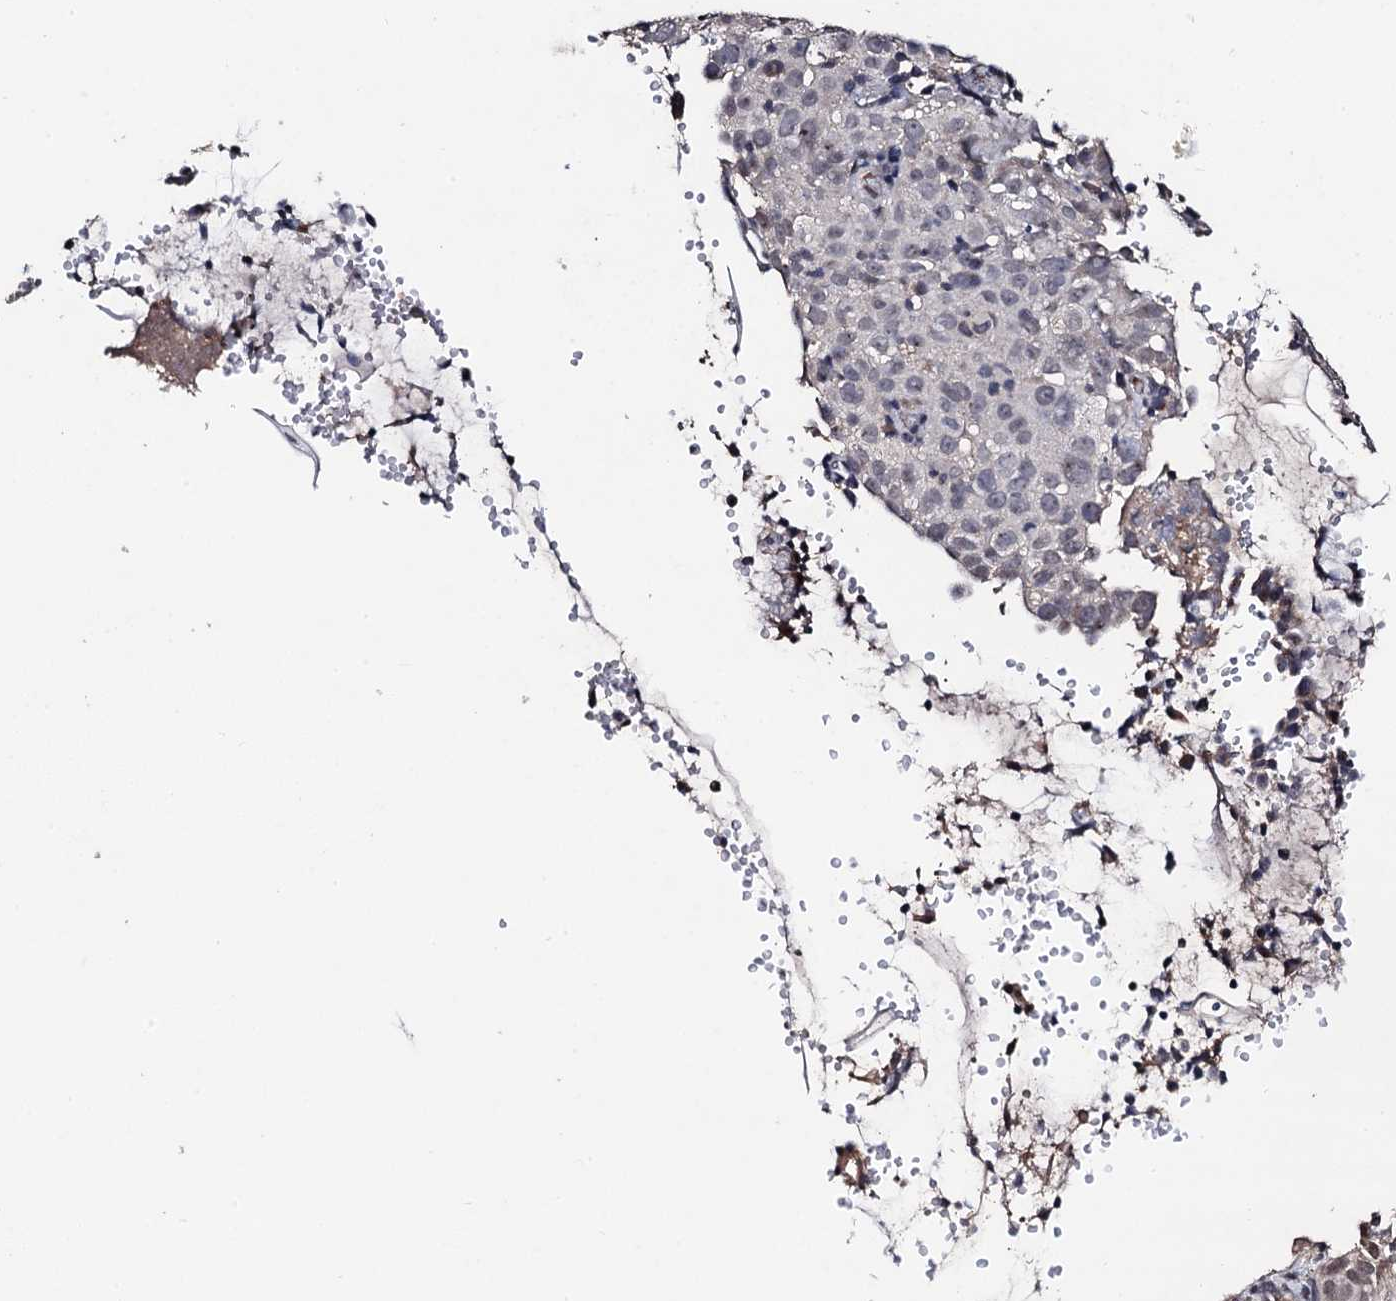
{"staining": {"intensity": "weak", "quantity": ">75%", "location": "nuclear"}, "tissue": "cervical cancer", "cell_type": "Tumor cells", "image_type": "cancer", "snomed": [{"axis": "morphology", "description": "Squamous cell carcinoma, NOS"}, {"axis": "topography", "description": "Cervix"}], "caption": "The image demonstrates staining of cervical cancer, revealing weak nuclear protein staining (brown color) within tumor cells.", "gene": "PPTC7", "patient": {"sex": "female", "age": 31}}